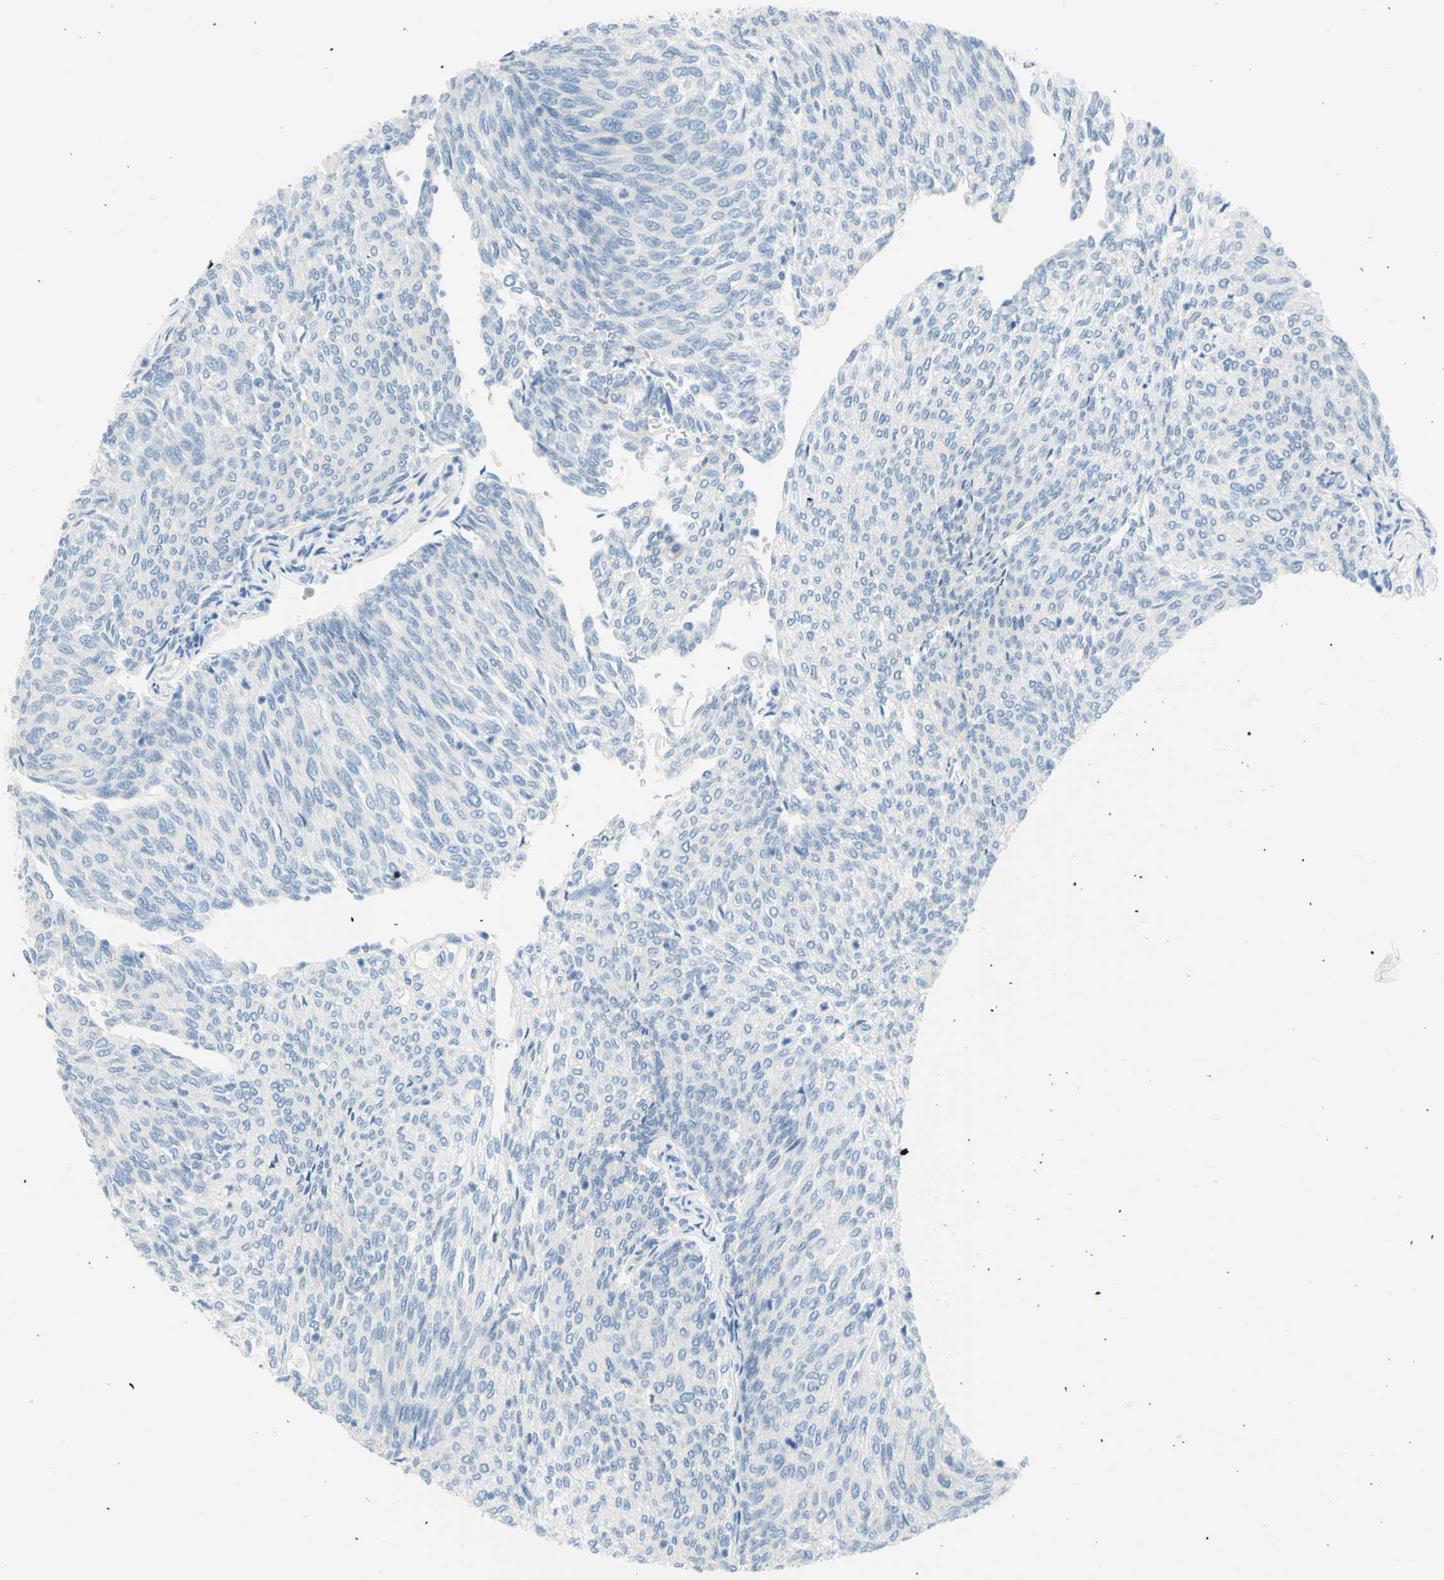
{"staining": {"intensity": "negative", "quantity": "none", "location": "none"}, "tissue": "urothelial cancer", "cell_type": "Tumor cells", "image_type": "cancer", "snomed": [{"axis": "morphology", "description": "Urothelial carcinoma, Low grade"}, {"axis": "topography", "description": "Urinary bladder"}], "caption": "DAB immunohistochemical staining of human urothelial carcinoma (low-grade) exhibits no significant expression in tumor cells.", "gene": "DCT", "patient": {"sex": "female", "age": 79}}